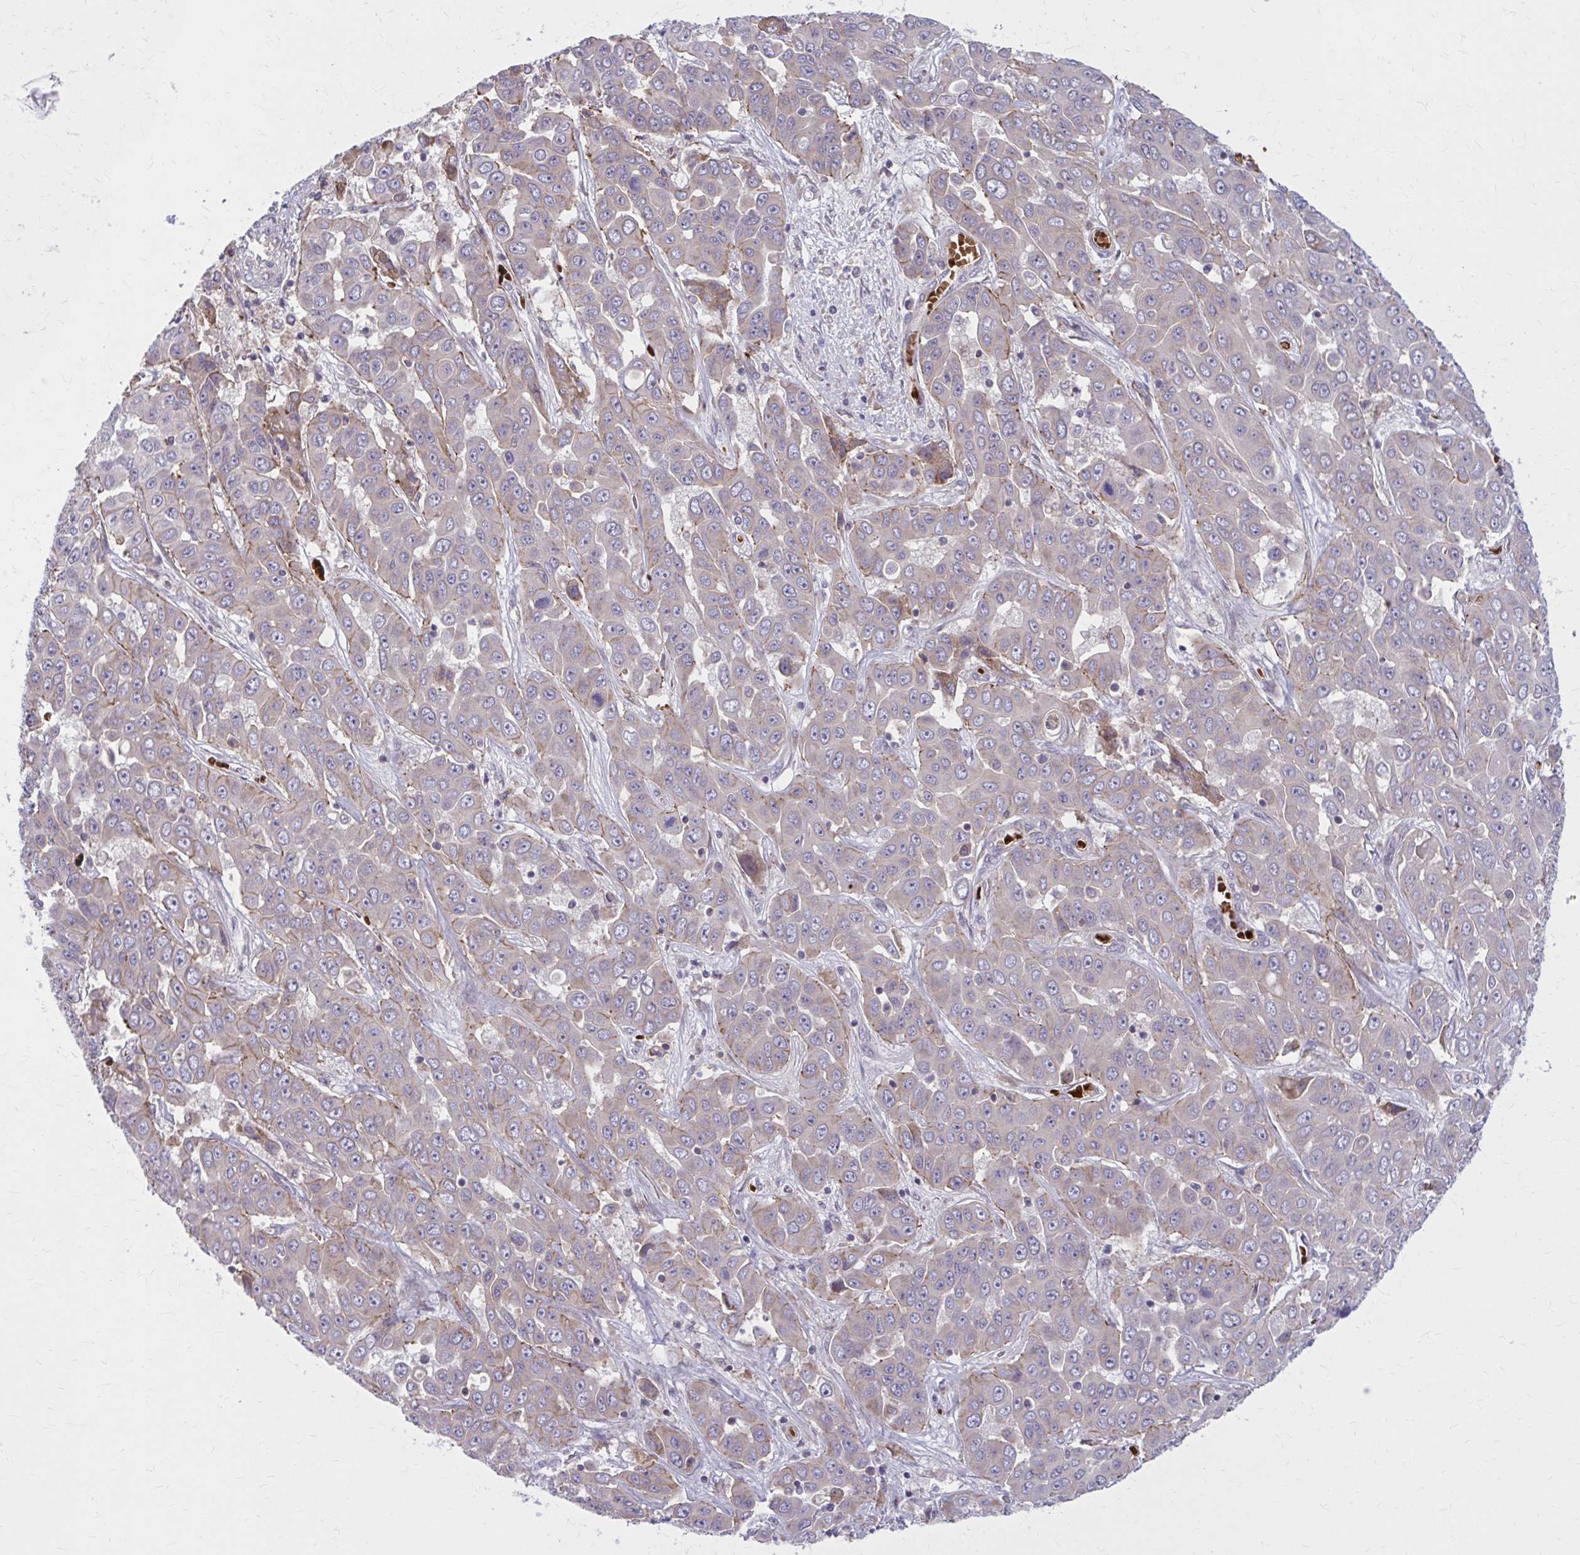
{"staining": {"intensity": "weak", "quantity": "<25%", "location": "cytoplasmic/membranous"}, "tissue": "liver cancer", "cell_type": "Tumor cells", "image_type": "cancer", "snomed": [{"axis": "morphology", "description": "Cholangiocarcinoma"}, {"axis": "topography", "description": "Liver"}], "caption": "This is an IHC histopathology image of liver cholangiocarcinoma. There is no positivity in tumor cells.", "gene": "SNF8", "patient": {"sex": "female", "age": 52}}